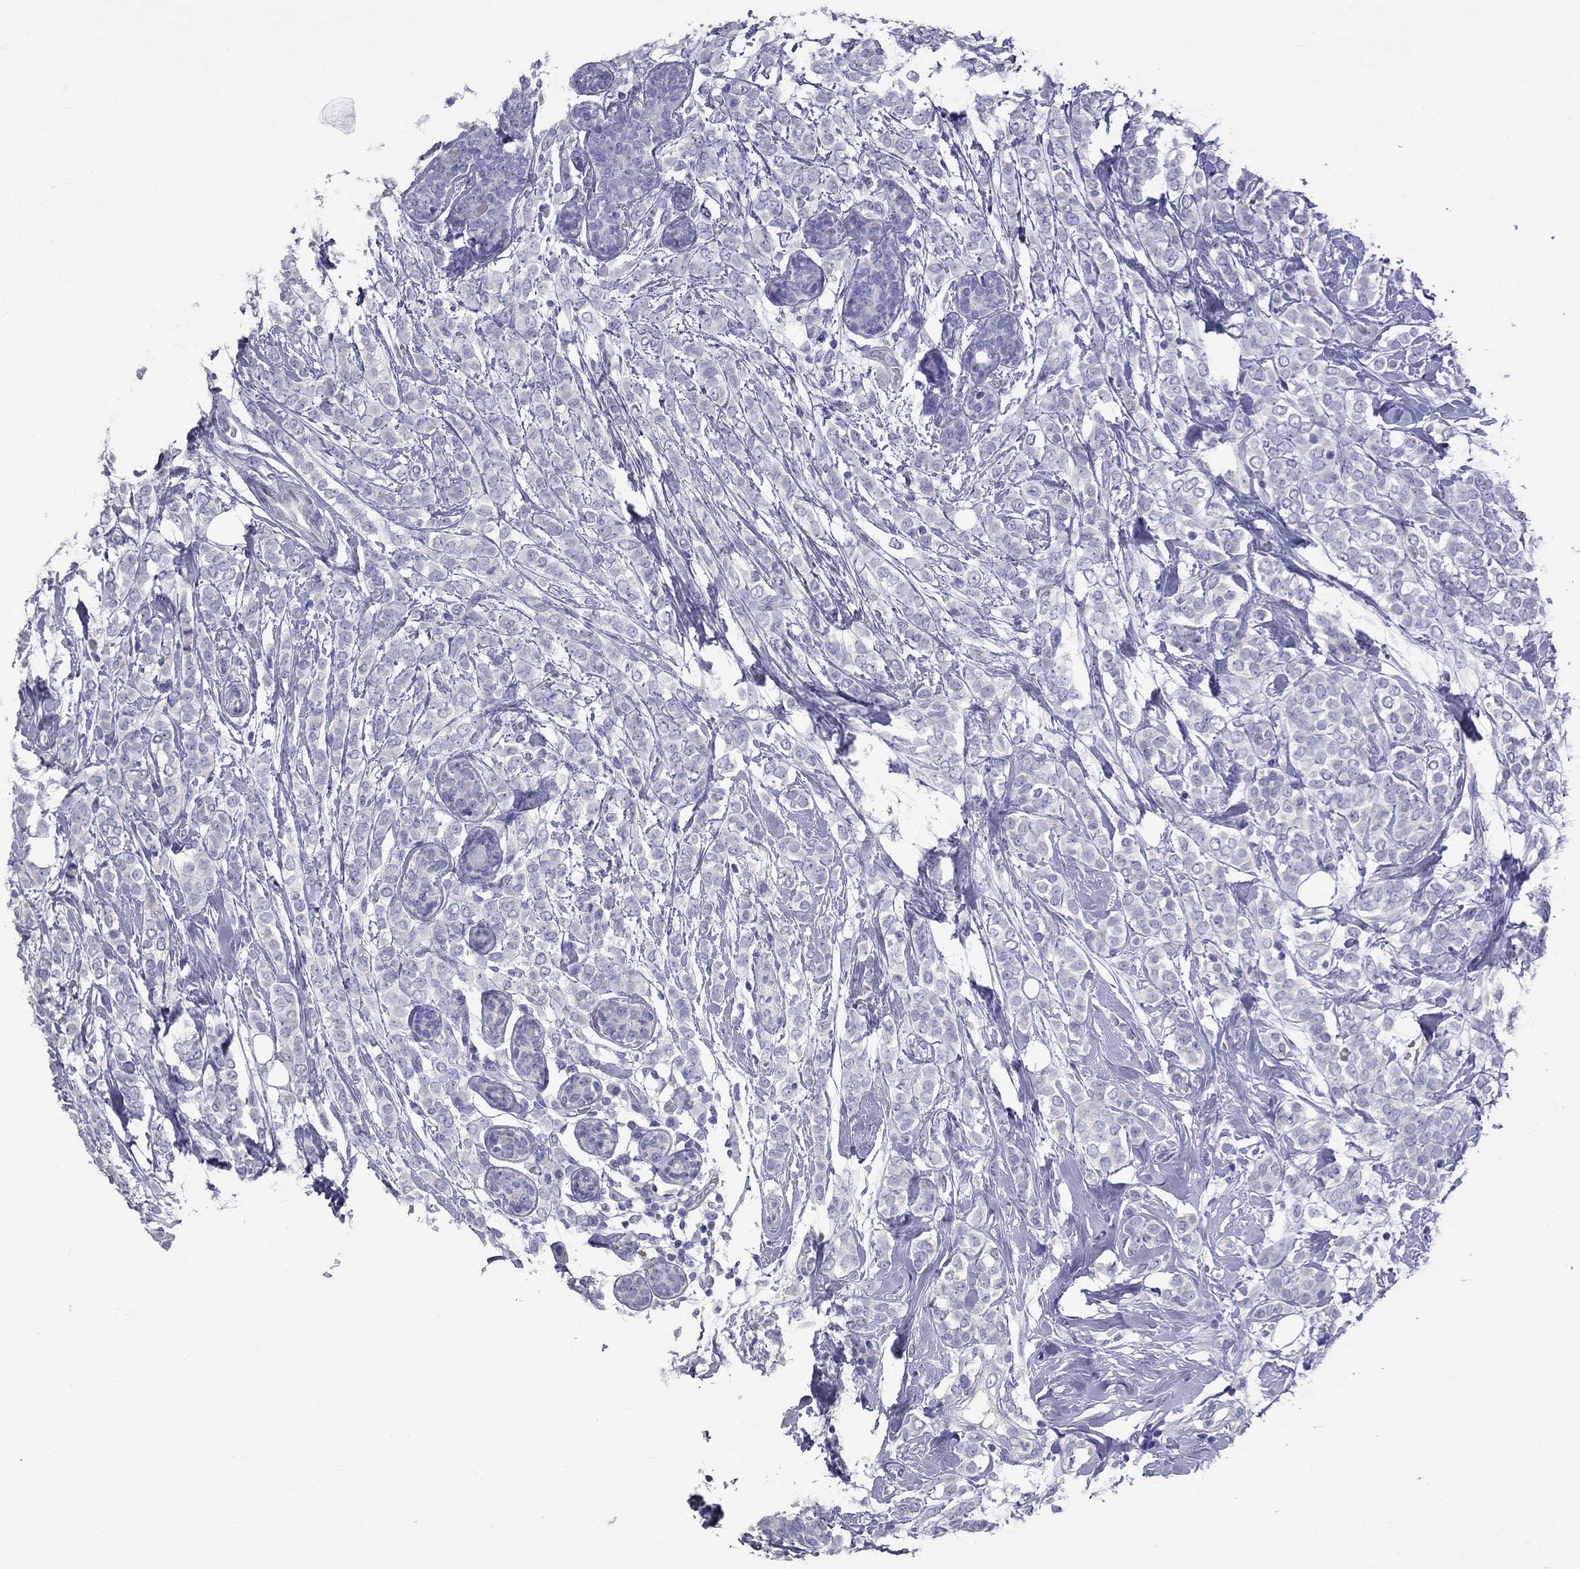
{"staining": {"intensity": "negative", "quantity": "none", "location": "none"}, "tissue": "breast cancer", "cell_type": "Tumor cells", "image_type": "cancer", "snomed": [{"axis": "morphology", "description": "Lobular carcinoma"}, {"axis": "topography", "description": "Breast"}], "caption": "An IHC micrograph of lobular carcinoma (breast) is shown. There is no staining in tumor cells of lobular carcinoma (breast).", "gene": "KCND2", "patient": {"sex": "female", "age": 49}}